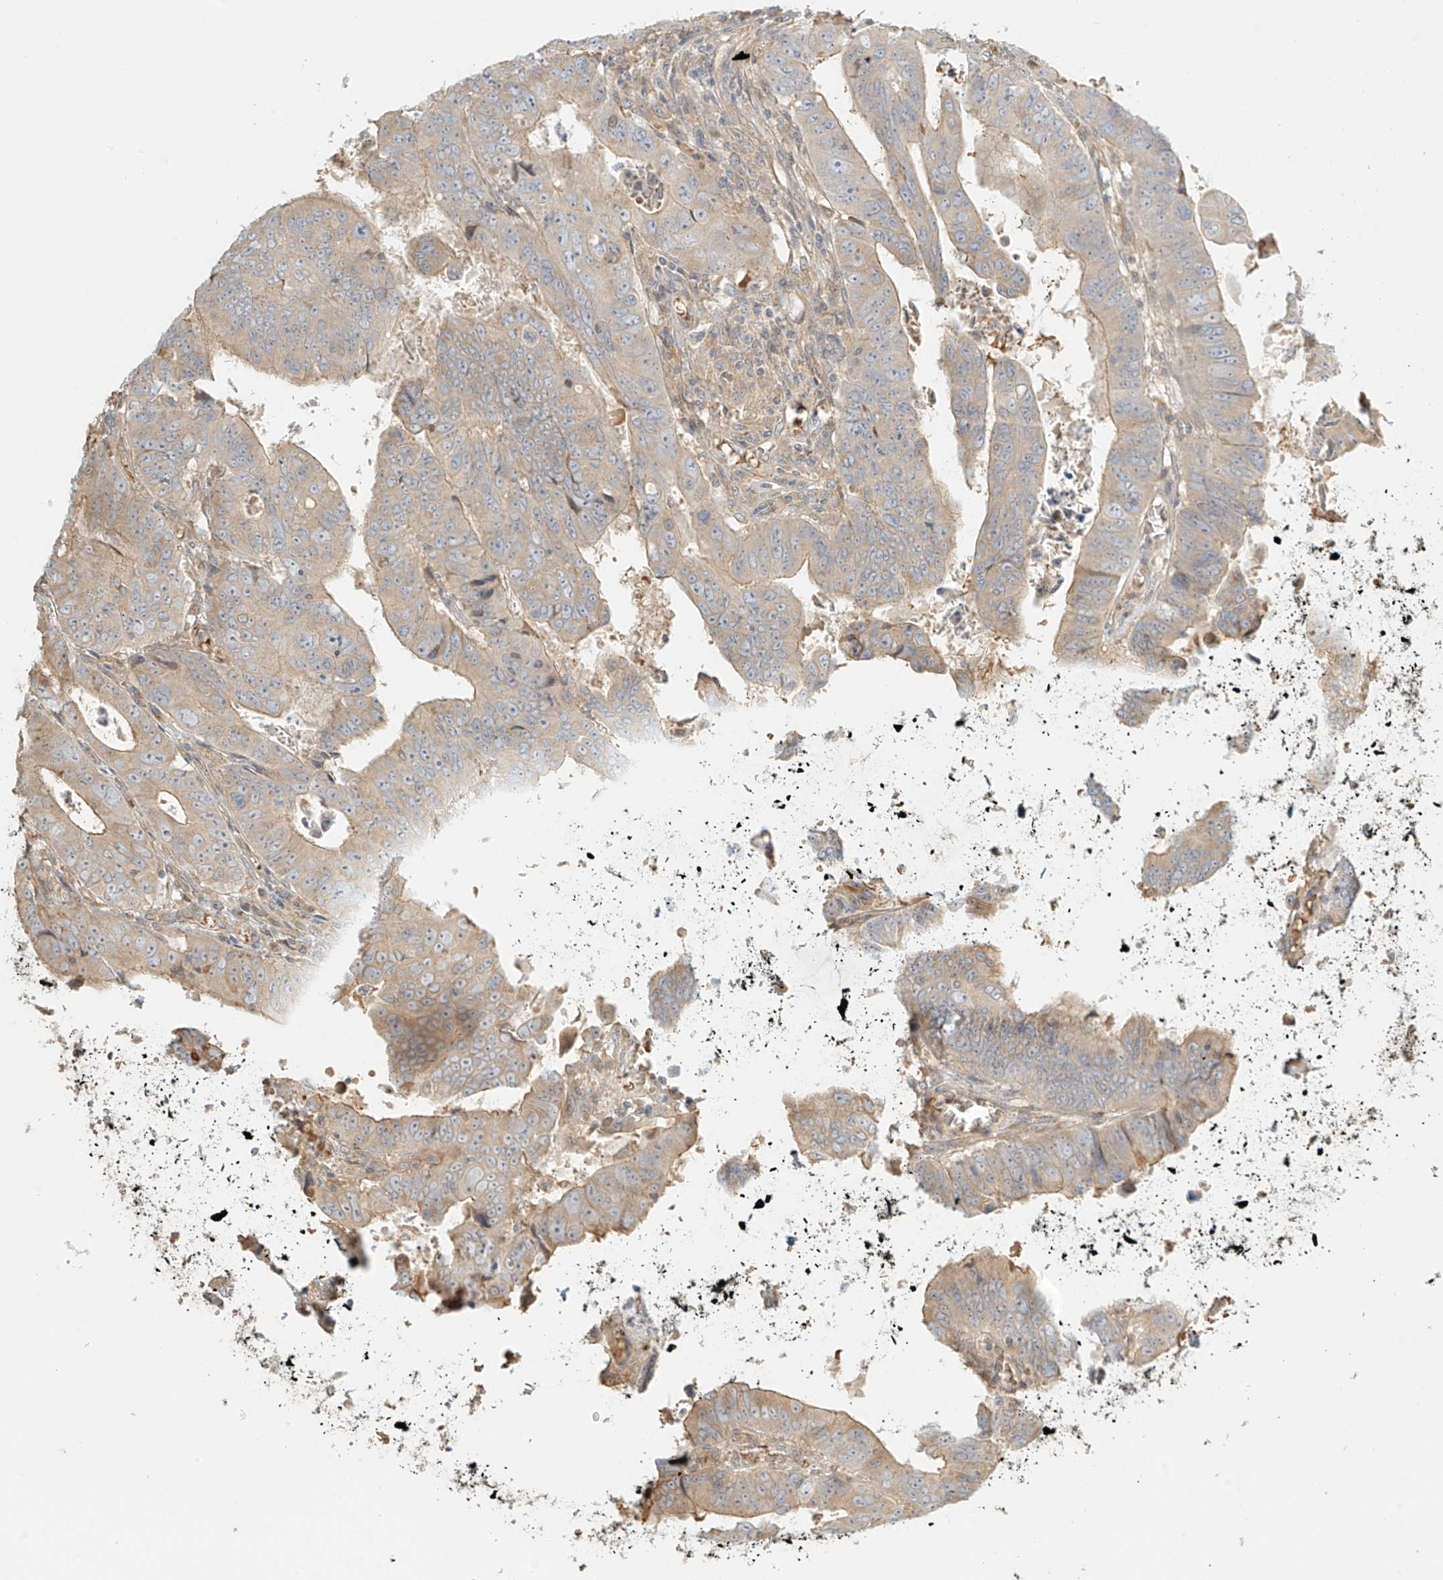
{"staining": {"intensity": "weak", "quantity": ">75%", "location": "cytoplasmic/membranous"}, "tissue": "colorectal cancer", "cell_type": "Tumor cells", "image_type": "cancer", "snomed": [{"axis": "morphology", "description": "Normal tissue, NOS"}, {"axis": "morphology", "description": "Adenocarcinoma, NOS"}, {"axis": "topography", "description": "Rectum"}], "caption": "A brown stain shows weak cytoplasmic/membranous positivity of a protein in human colorectal cancer tumor cells. Using DAB (3,3'-diaminobenzidine) (brown) and hematoxylin (blue) stains, captured at high magnification using brightfield microscopy.", "gene": "UPK1B", "patient": {"sex": "female", "age": 65}}